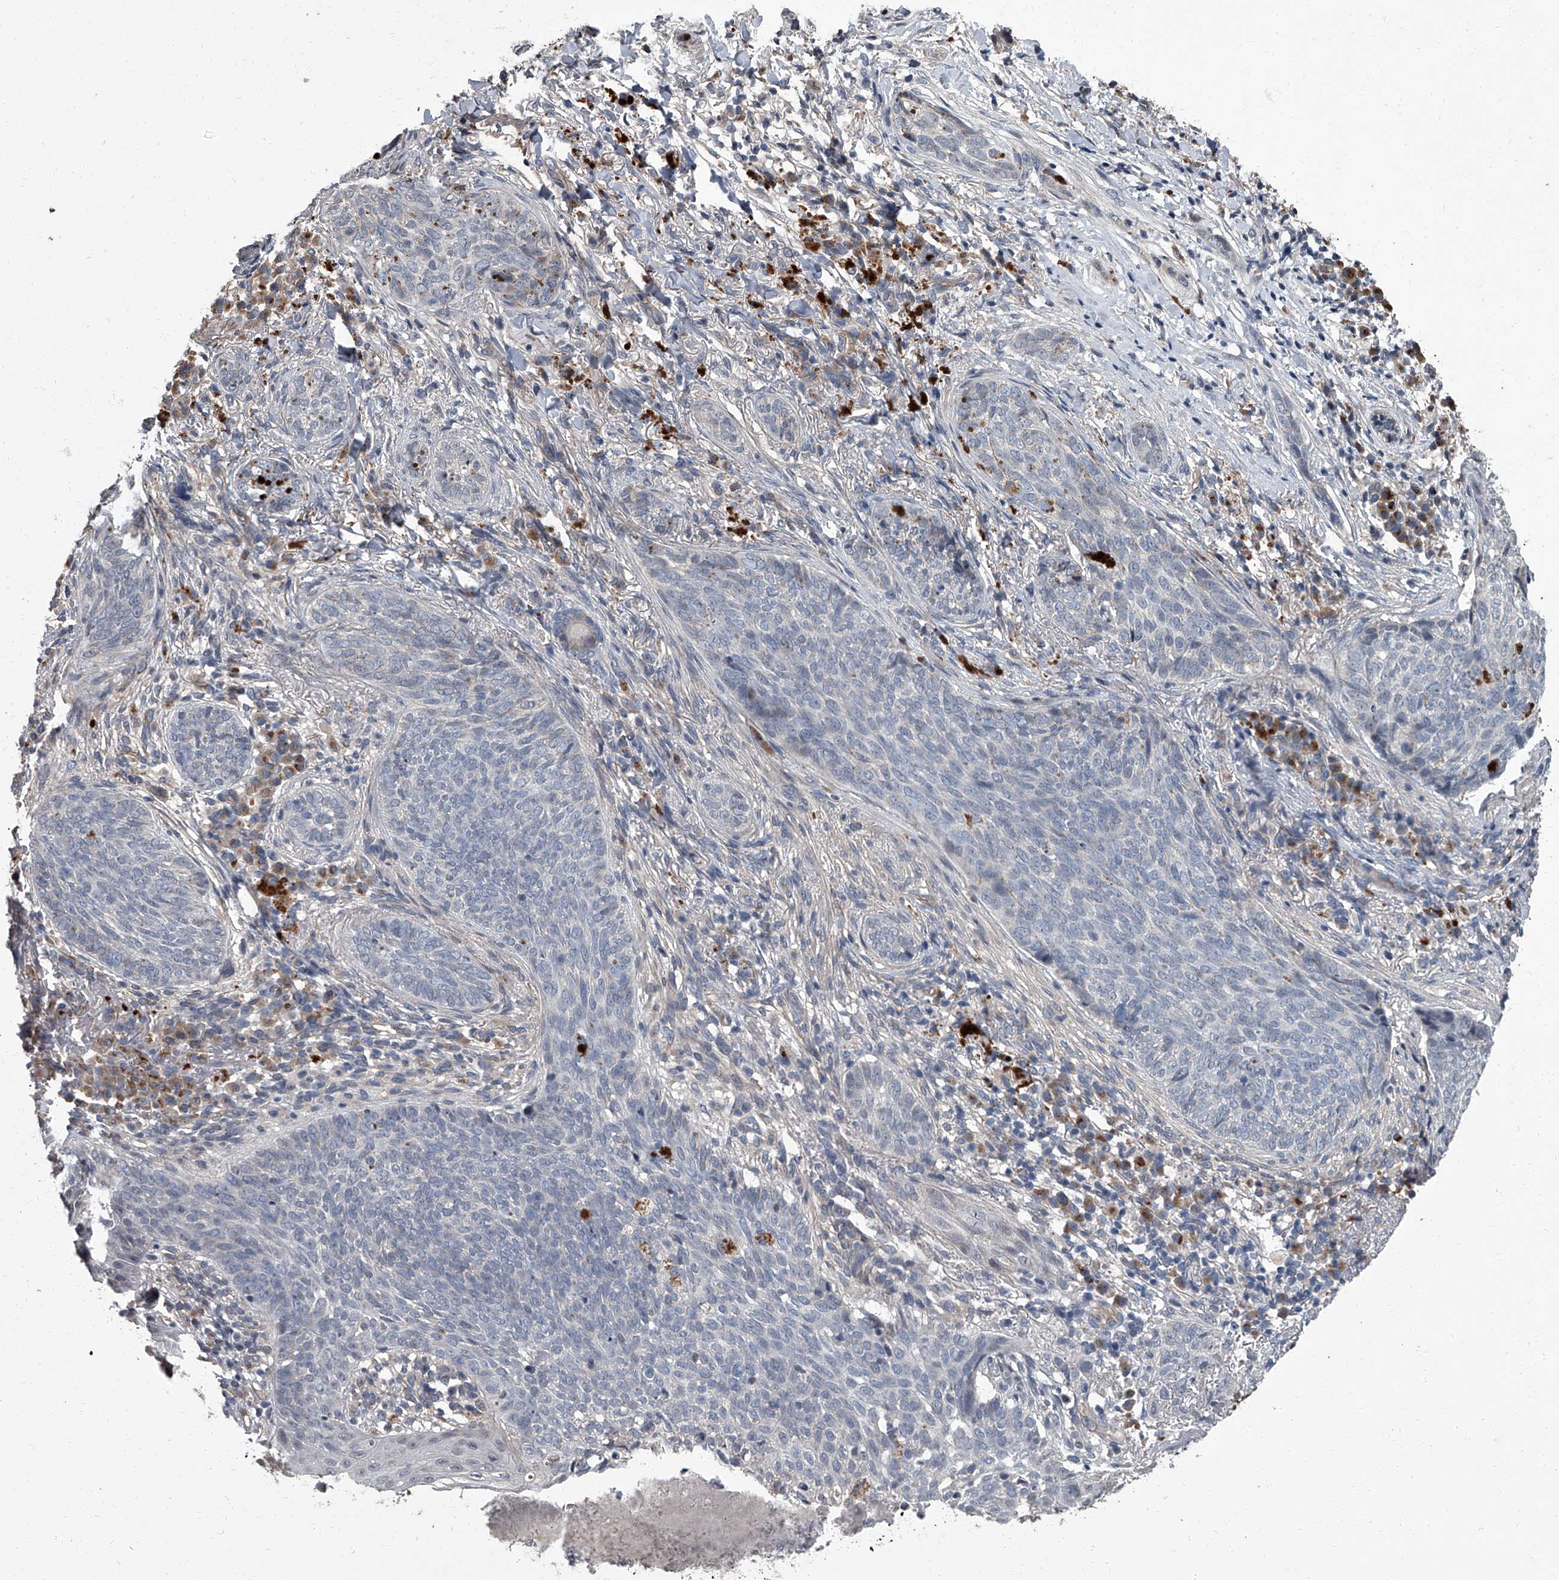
{"staining": {"intensity": "negative", "quantity": "none", "location": "none"}, "tissue": "skin cancer", "cell_type": "Tumor cells", "image_type": "cancer", "snomed": [{"axis": "morphology", "description": "Basal cell carcinoma"}, {"axis": "topography", "description": "Skin"}], "caption": "This is an immunohistochemistry micrograph of human skin basal cell carcinoma. There is no expression in tumor cells.", "gene": "SIRT4", "patient": {"sex": "male", "age": 85}}